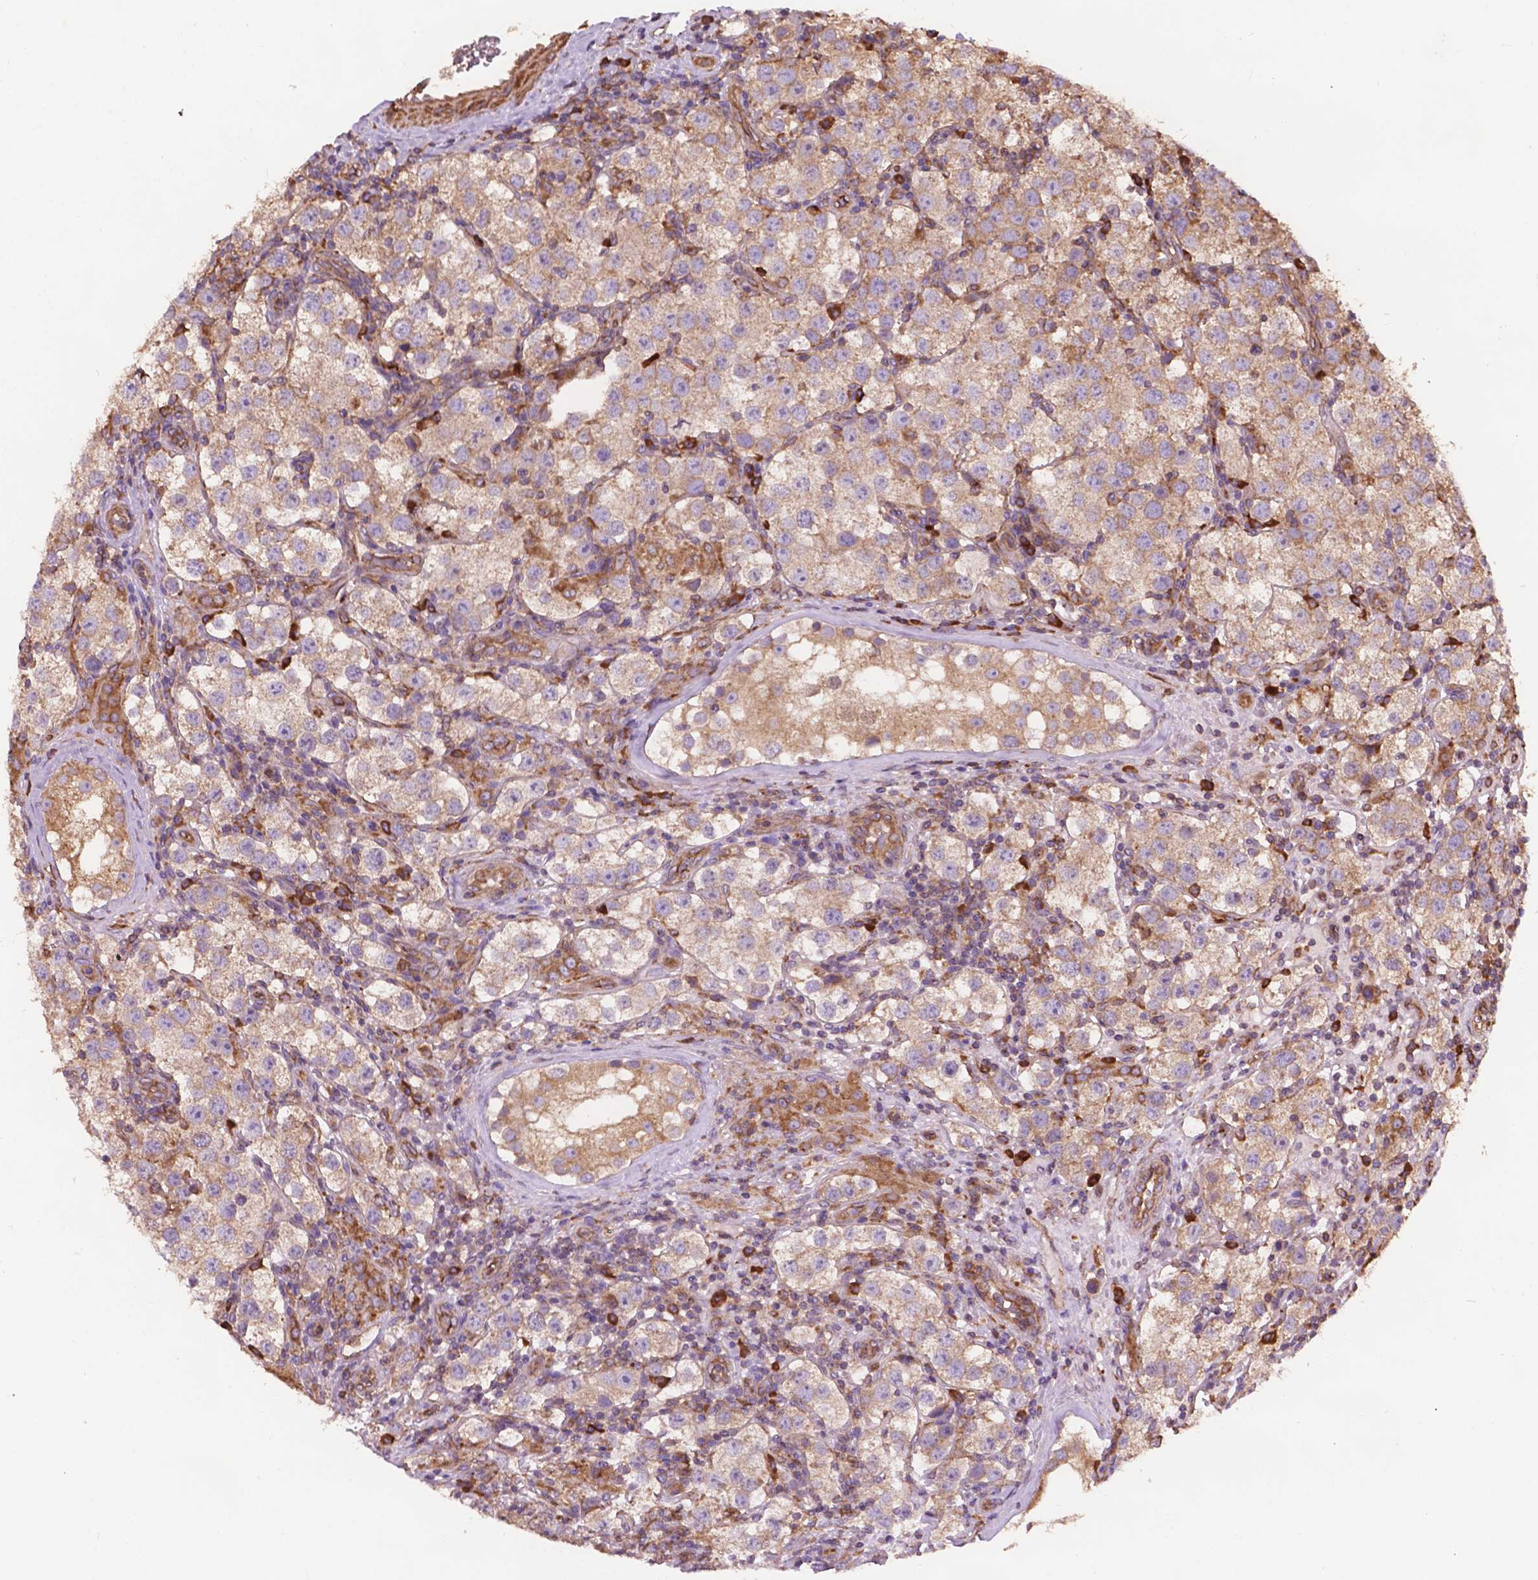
{"staining": {"intensity": "weak", "quantity": "25%-75%", "location": "cytoplasmic/membranous"}, "tissue": "testis cancer", "cell_type": "Tumor cells", "image_type": "cancer", "snomed": [{"axis": "morphology", "description": "Seminoma, NOS"}, {"axis": "topography", "description": "Testis"}], "caption": "Brown immunohistochemical staining in testis cancer shows weak cytoplasmic/membranous staining in approximately 25%-75% of tumor cells.", "gene": "CCDC71L", "patient": {"sex": "male", "age": 37}}